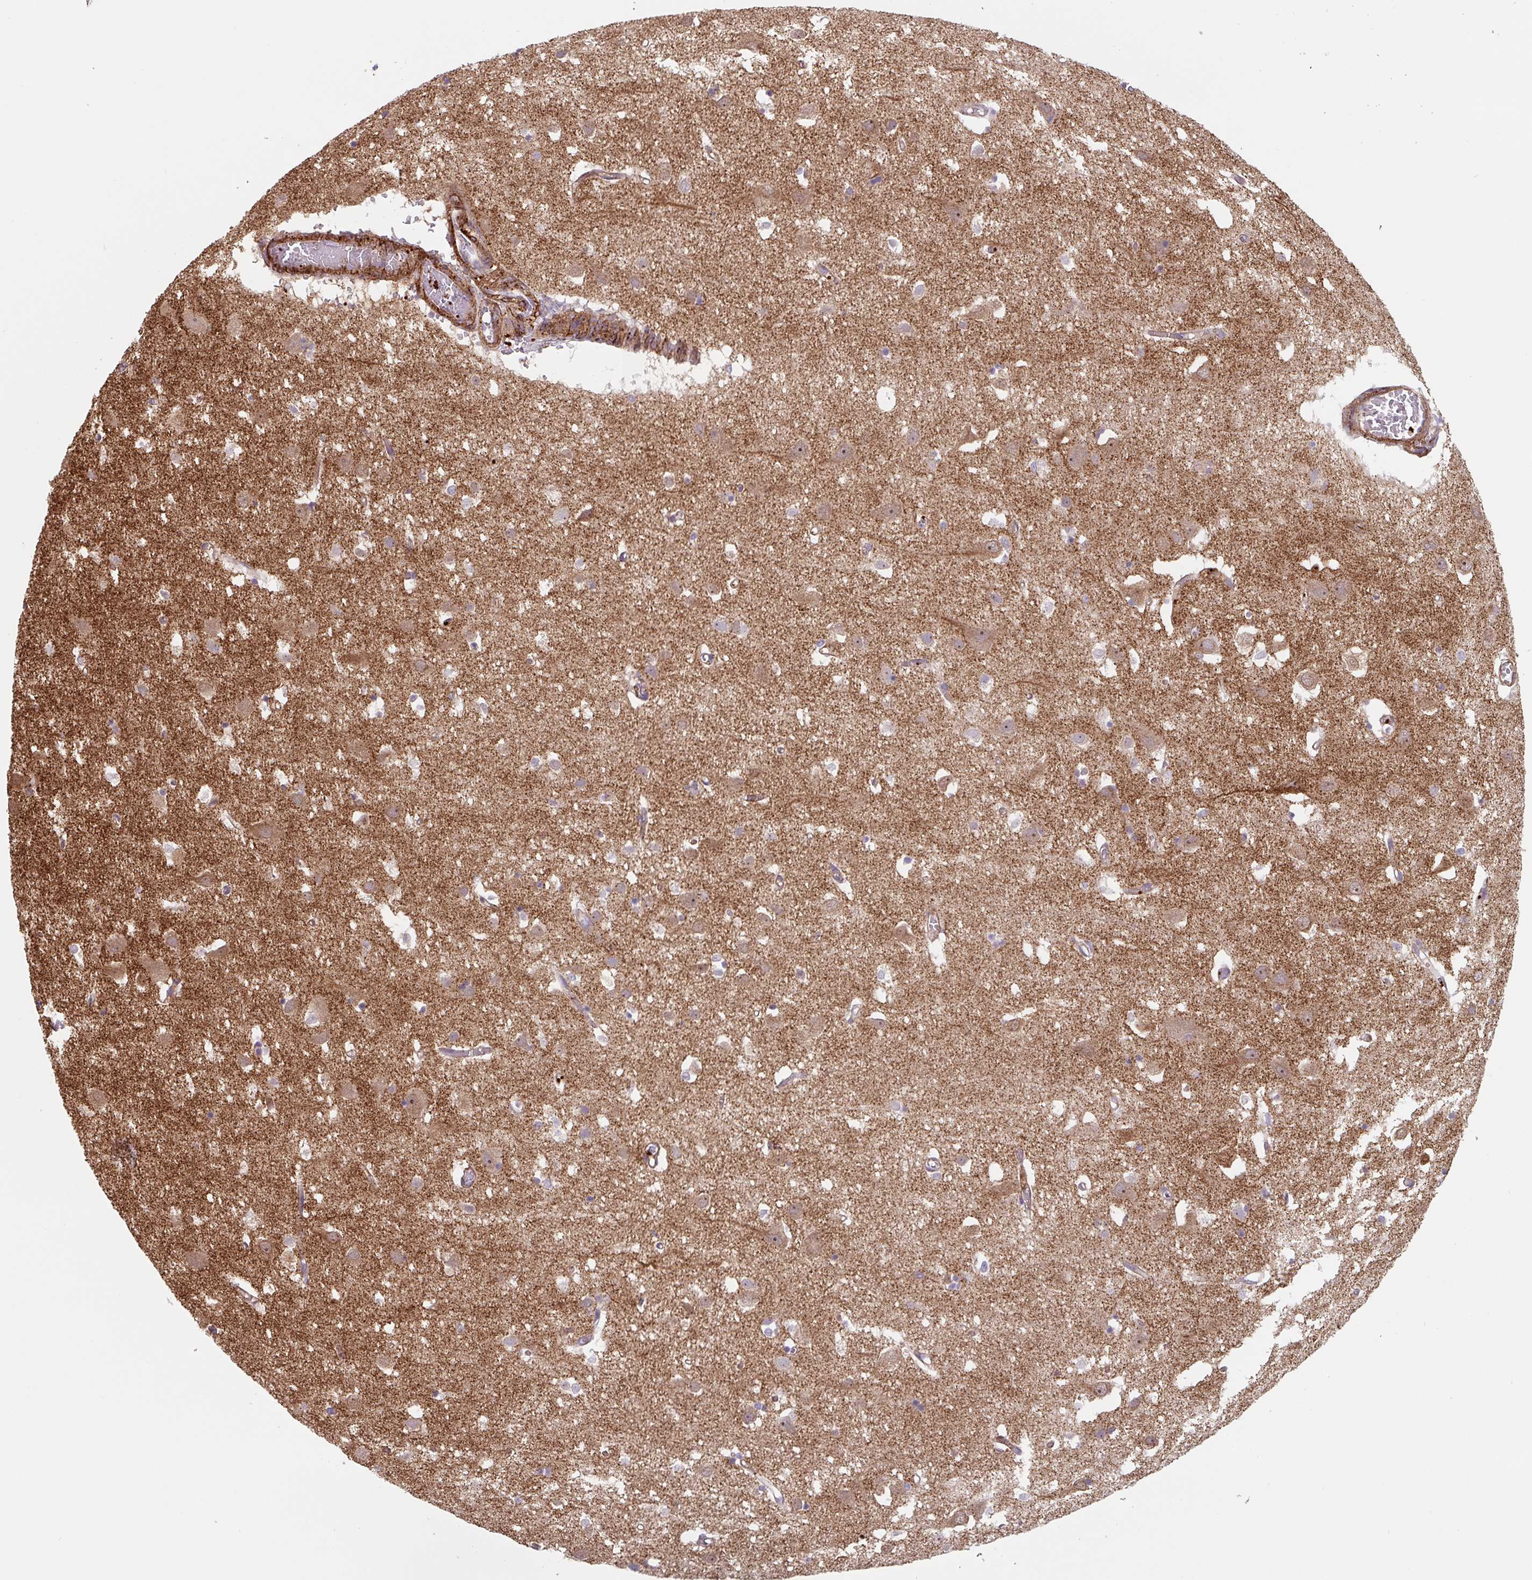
{"staining": {"intensity": "negative", "quantity": "none", "location": "none"}, "tissue": "cerebral cortex", "cell_type": "Endothelial cells", "image_type": "normal", "snomed": [{"axis": "morphology", "description": "Normal tissue, NOS"}, {"axis": "topography", "description": "Cerebral cortex"}], "caption": "This micrograph is of normal cerebral cortex stained with immunohistochemistry to label a protein in brown with the nuclei are counter-stained blue. There is no staining in endothelial cells. Brightfield microscopy of immunohistochemistry (IHC) stained with DAB (brown) and hematoxylin (blue), captured at high magnification.", "gene": "DHFR2", "patient": {"sex": "male", "age": 70}}